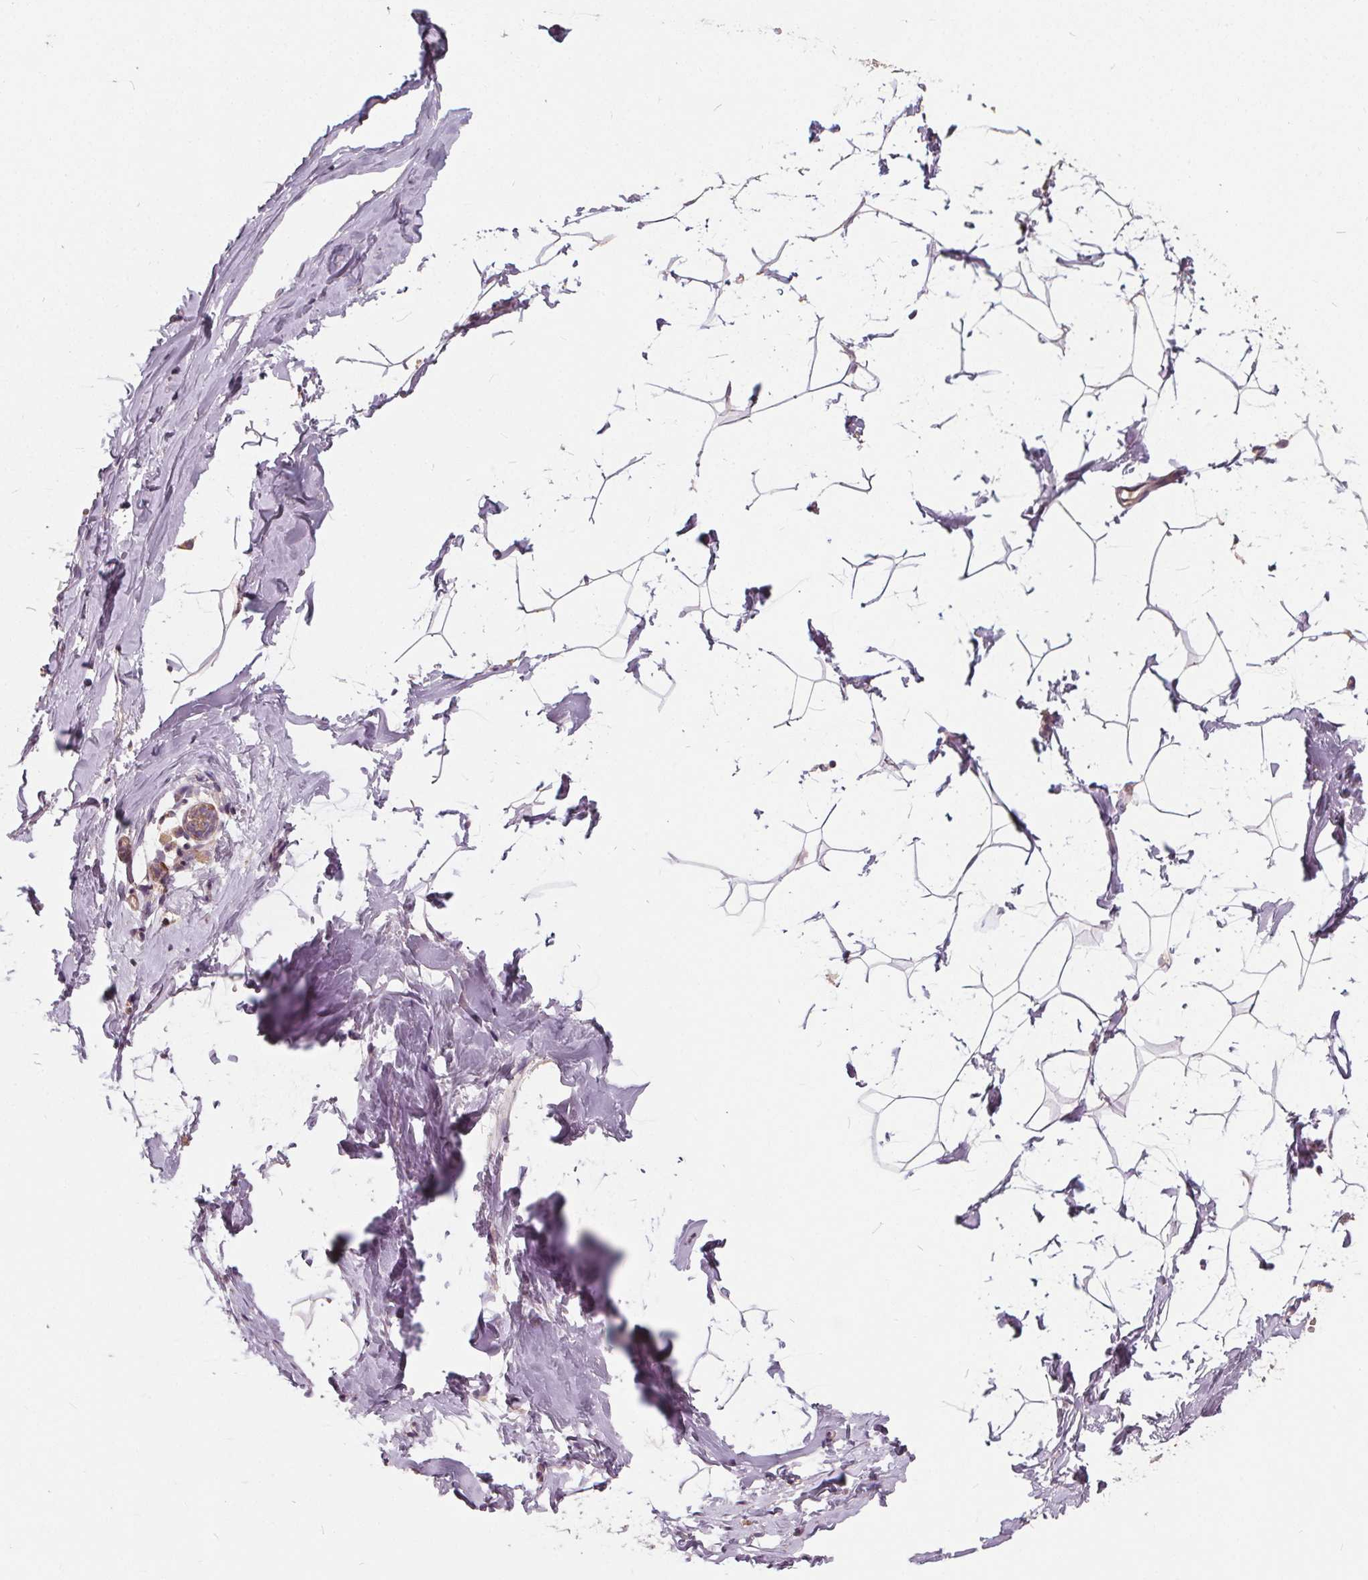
{"staining": {"intensity": "negative", "quantity": "none", "location": "none"}, "tissue": "breast", "cell_type": "Adipocytes", "image_type": "normal", "snomed": [{"axis": "morphology", "description": "Normal tissue, NOS"}, {"axis": "topography", "description": "Breast"}], "caption": "This is a image of IHC staining of benign breast, which shows no expression in adipocytes. The staining is performed using DAB (3,3'-diaminobenzidine) brown chromogen with nuclei counter-stained in using hematoxylin.", "gene": "ORAI2", "patient": {"sex": "female", "age": 32}}